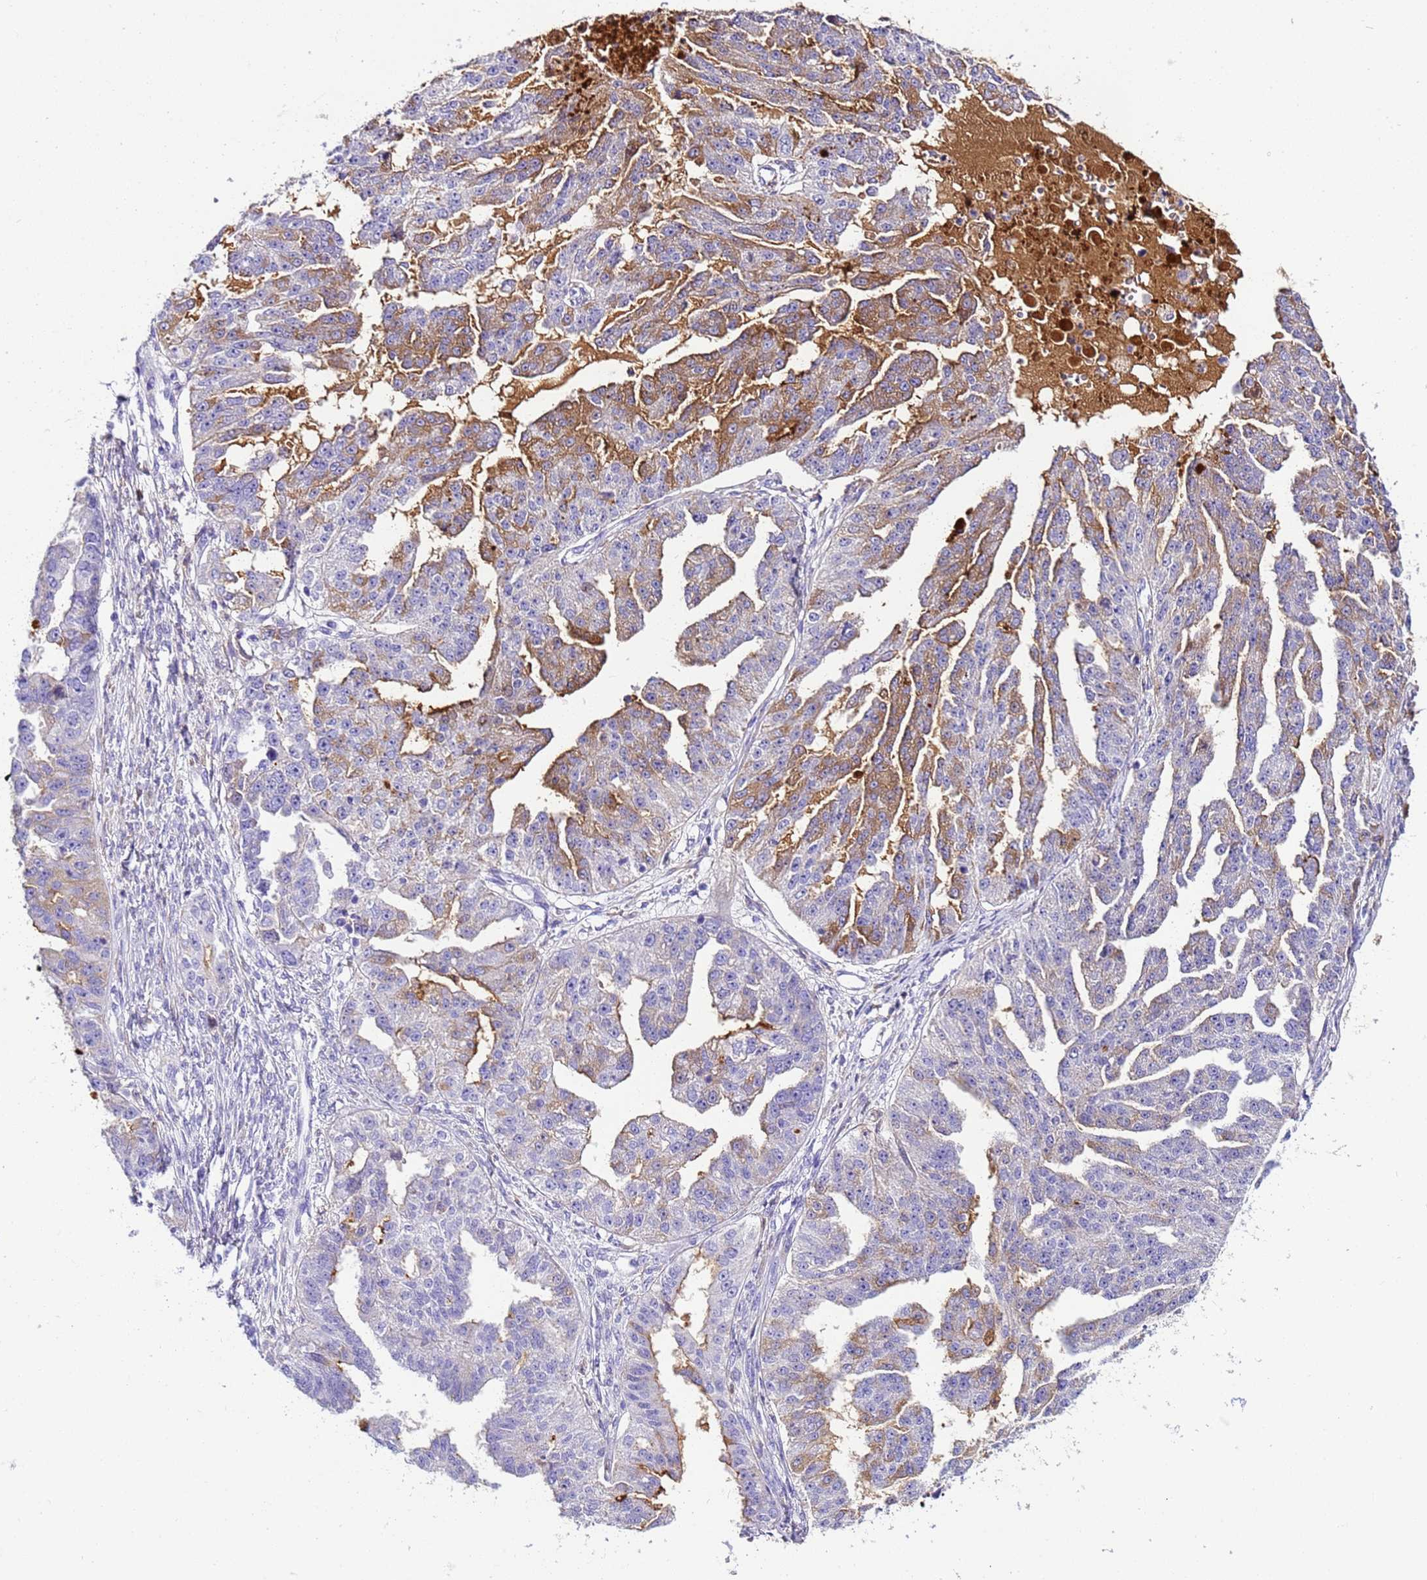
{"staining": {"intensity": "moderate", "quantity": "<25%", "location": "cytoplasmic/membranous"}, "tissue": "ovarian cancer", "cell_type": "Tumor cells", "image_type": "cancer", "snomed": [{"axis": "morphology", "description": "Cystadenocarcinoma, serous, NOS"}, {"axis": "topography", "description": "Ovary"}], "caption": "Immunohistochemical staining of human ovarian cancer demonstrates low levels of moderate cytoplasmic/membranous protein staining in about <25% of tumor cells.", "gene": "CFHR2", "patient": {"sex": "female", "age": 58}}